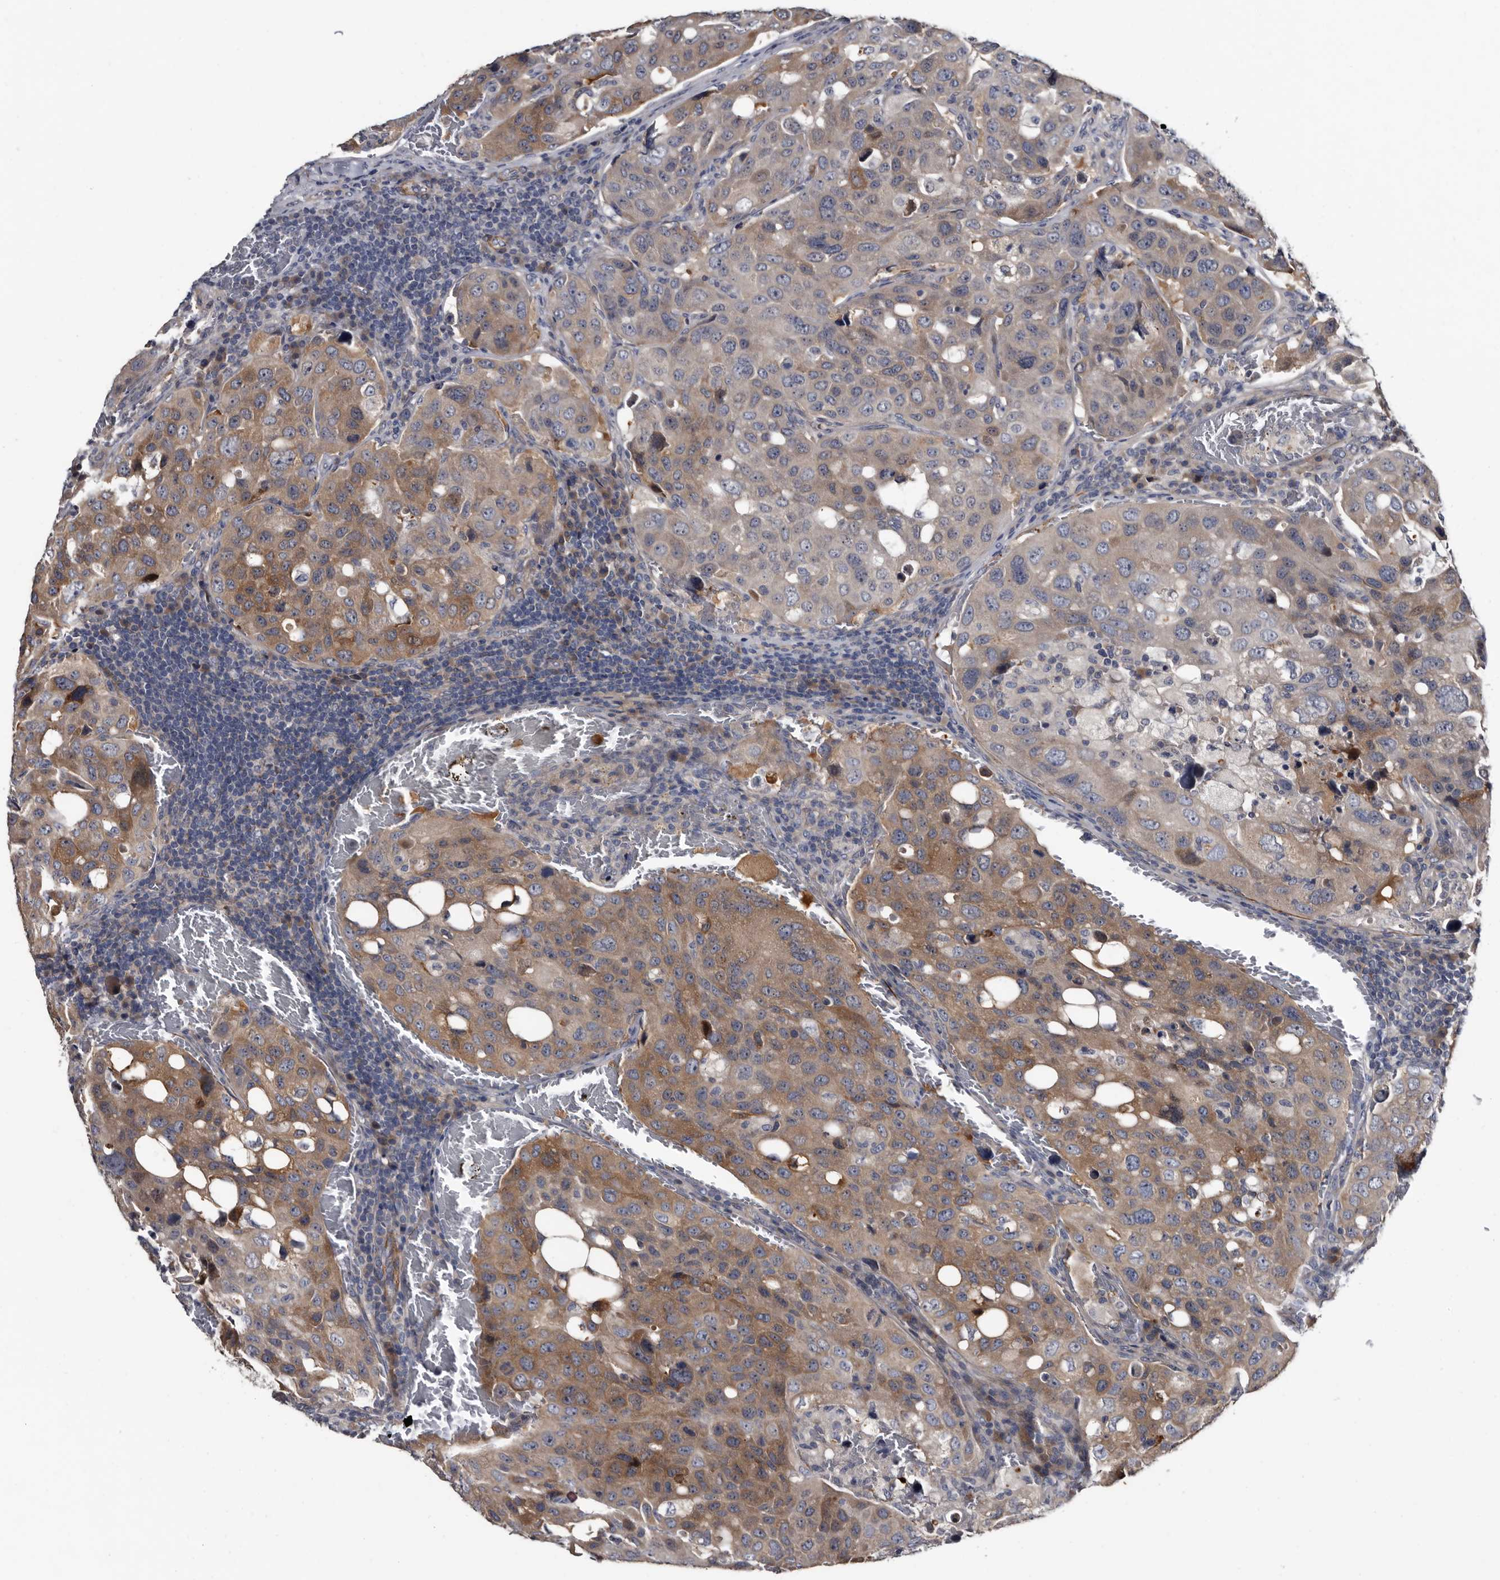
{"staining": {"intensity": "moderate", "quantity": "25%-75%", "location": "cytoplasmic/membranous"}, "tissue": "urothelial cancer", "cell_type": "Tumor cells", "image_type": "cancer", "snomed": [{"axis": "morphology", "description": "Urothelial carcinoma, High grade"}, {"axis": "topography", "description": "Lymph node"}, {"axis": "topography", "description": "Urinary bladder"}], "caption": "Urothelial cancer stained for a protein displays moderate cytoplasmic/membranous positivity in tumor cells.", "gene": "IARS1", "patient": {"sex": "male", "age": 51}}